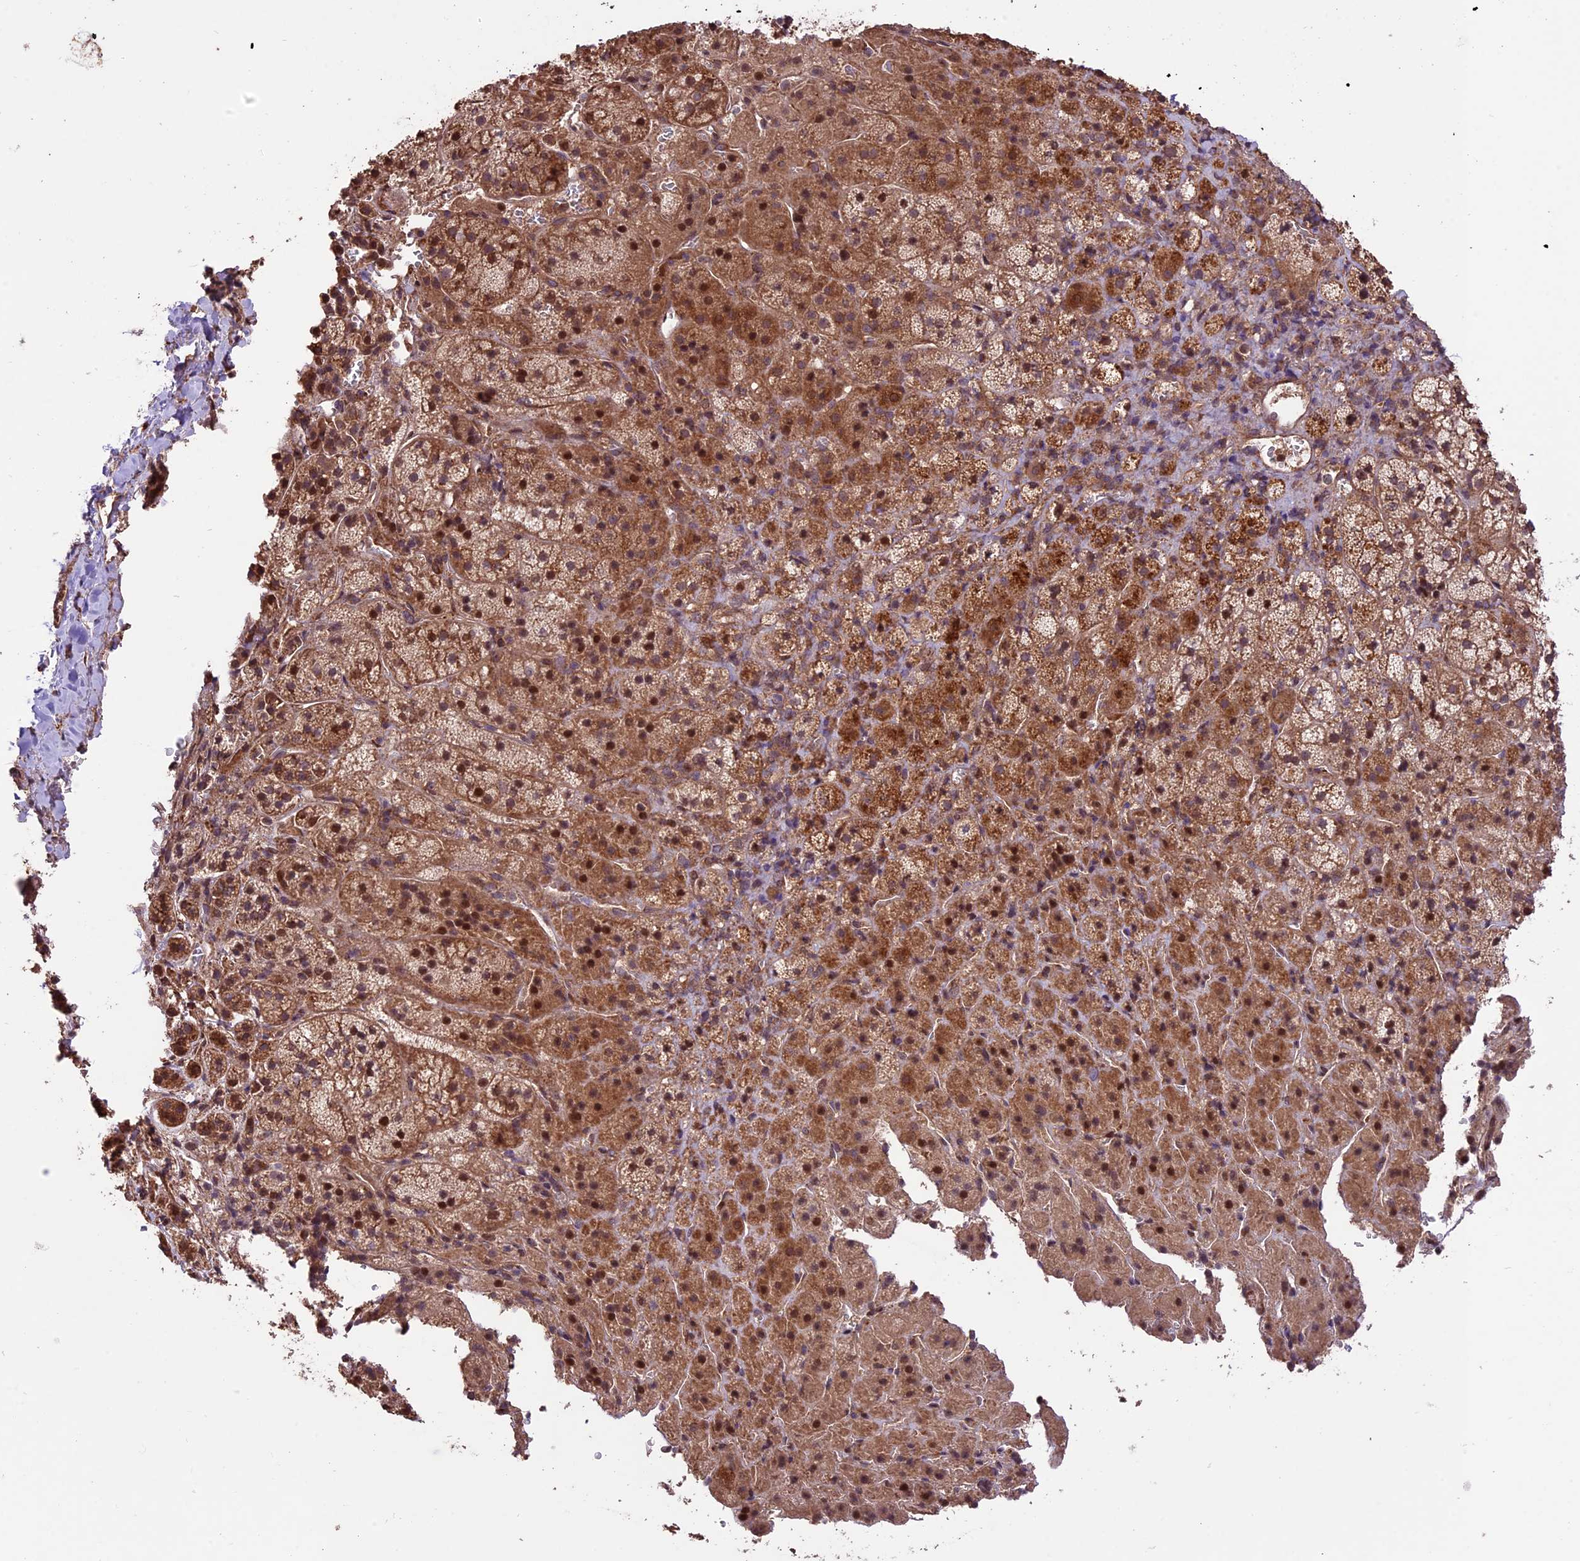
{"staining": {"intensity": "moderate", "quantity": ">75%", "location": "cytoplasmic/membranous,nuclear"}, "tissue": "adrenal gland", "cell_type": "Glandular cells", "image_type": "normal", "snomed": [{"axis": "morphology", "description": "Normal tissue, NOS"}, {"axis": "topography", "description": "Adrenal gland"}], "caption": "This is a micrograph of immunohistochemistry staining of unremarkable adrenal gland, which shows moderate positivity in the cytoplasmic/membranous,nuclear of glandular cells.", "gene": "HDAC5", "patient": {"sex": "female", "age": 44}}